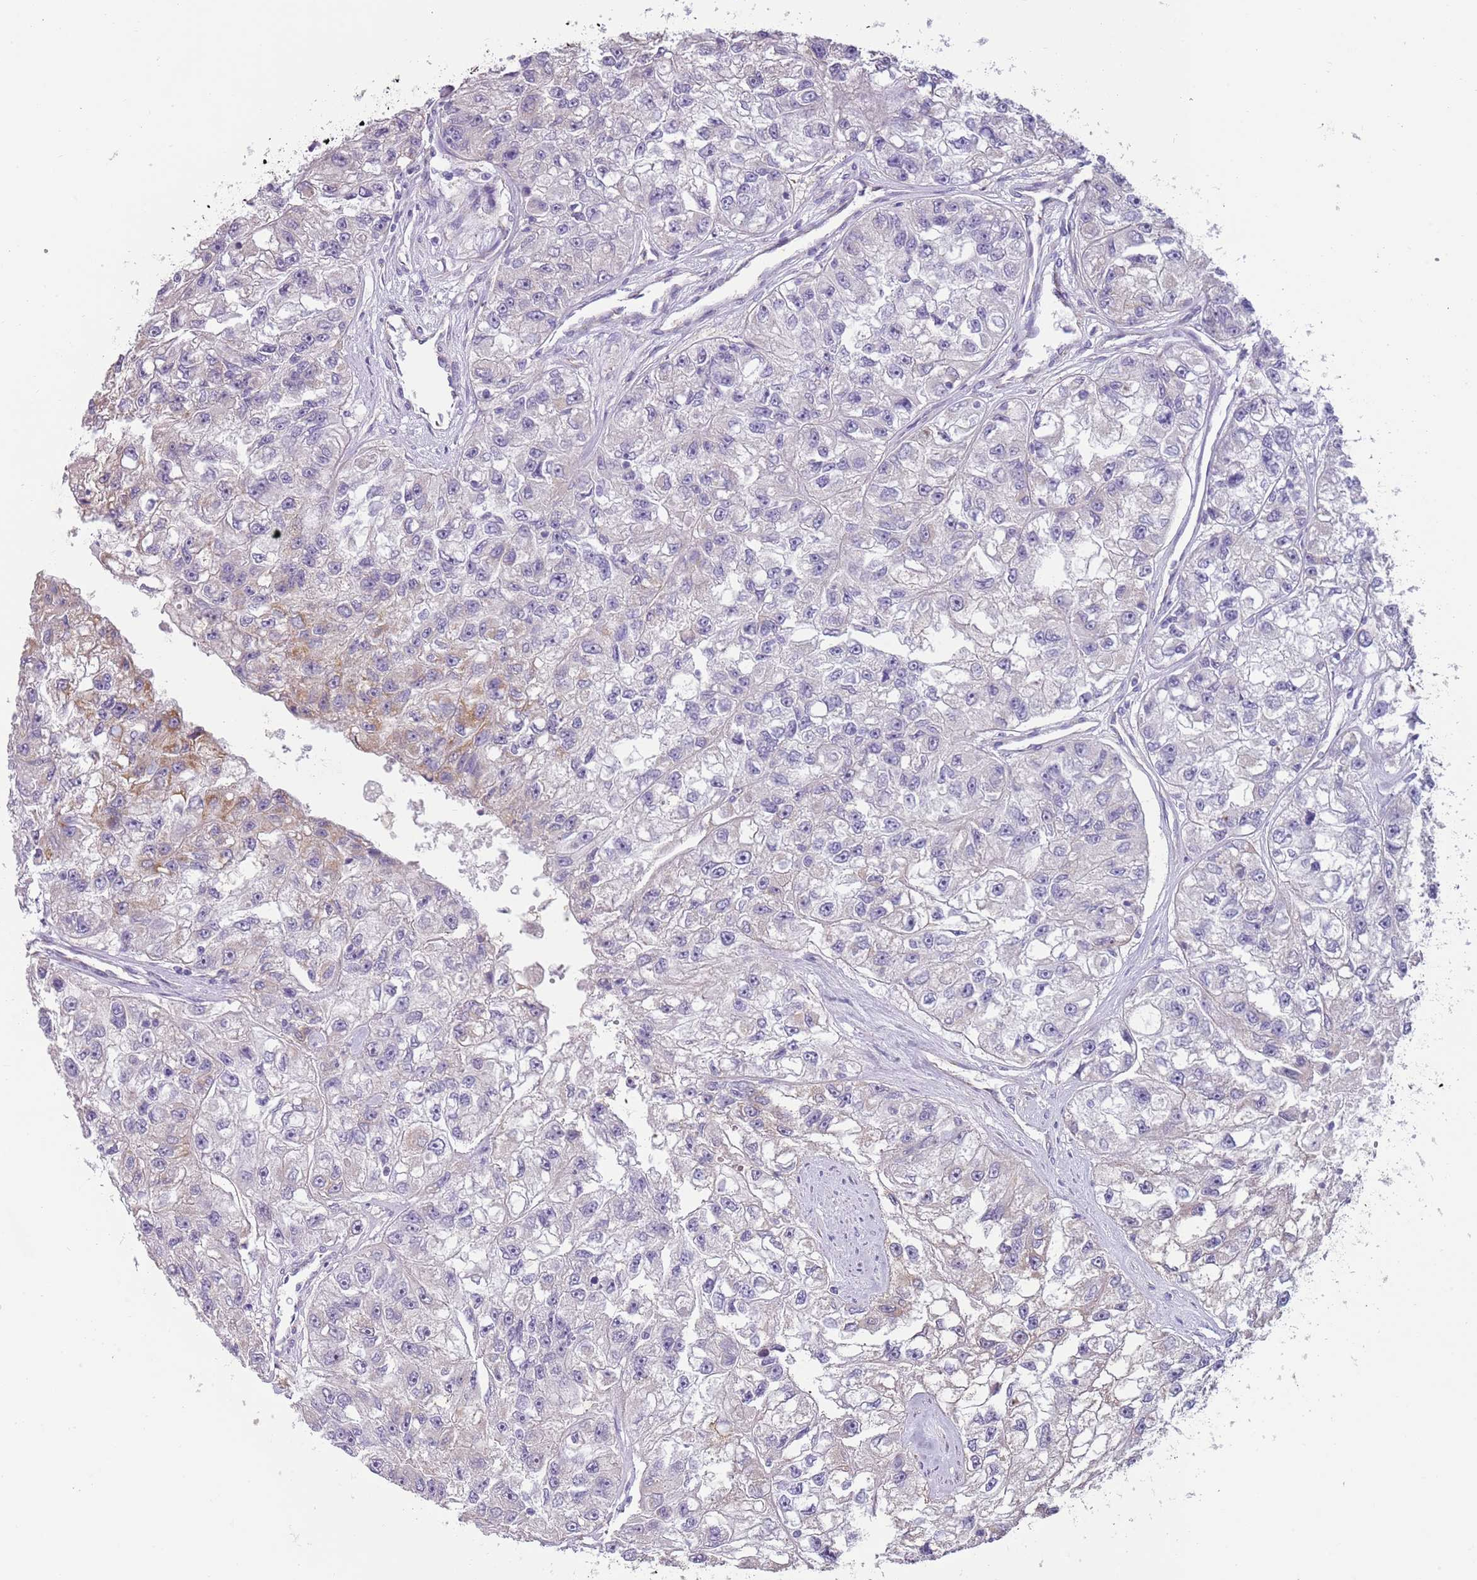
{"staining": {"intensity": "weak", "quantity": "<25%", "location": "cytoplasmic/membranous"}, "tissue": "renal cancer", "cell_type": "Tumor cells", "image_type": "cancer", "snomed": [{"axis": "morphology", "description": "Adenocarcinoma, NOS"}, {"axis": "topography", "description": "Kidney"}], "caption": "Immunohistochemical staining of human renal cancer (adenocarcinoma) demonstrates no significant staining in tumor cells. (DAB (3,3'-diaminobenzidine) immunohistochemistry visualized using brightfield microscopy, high magnification).", "gene": "RNF222", "patient": {"sex": "male", "age": 63}}